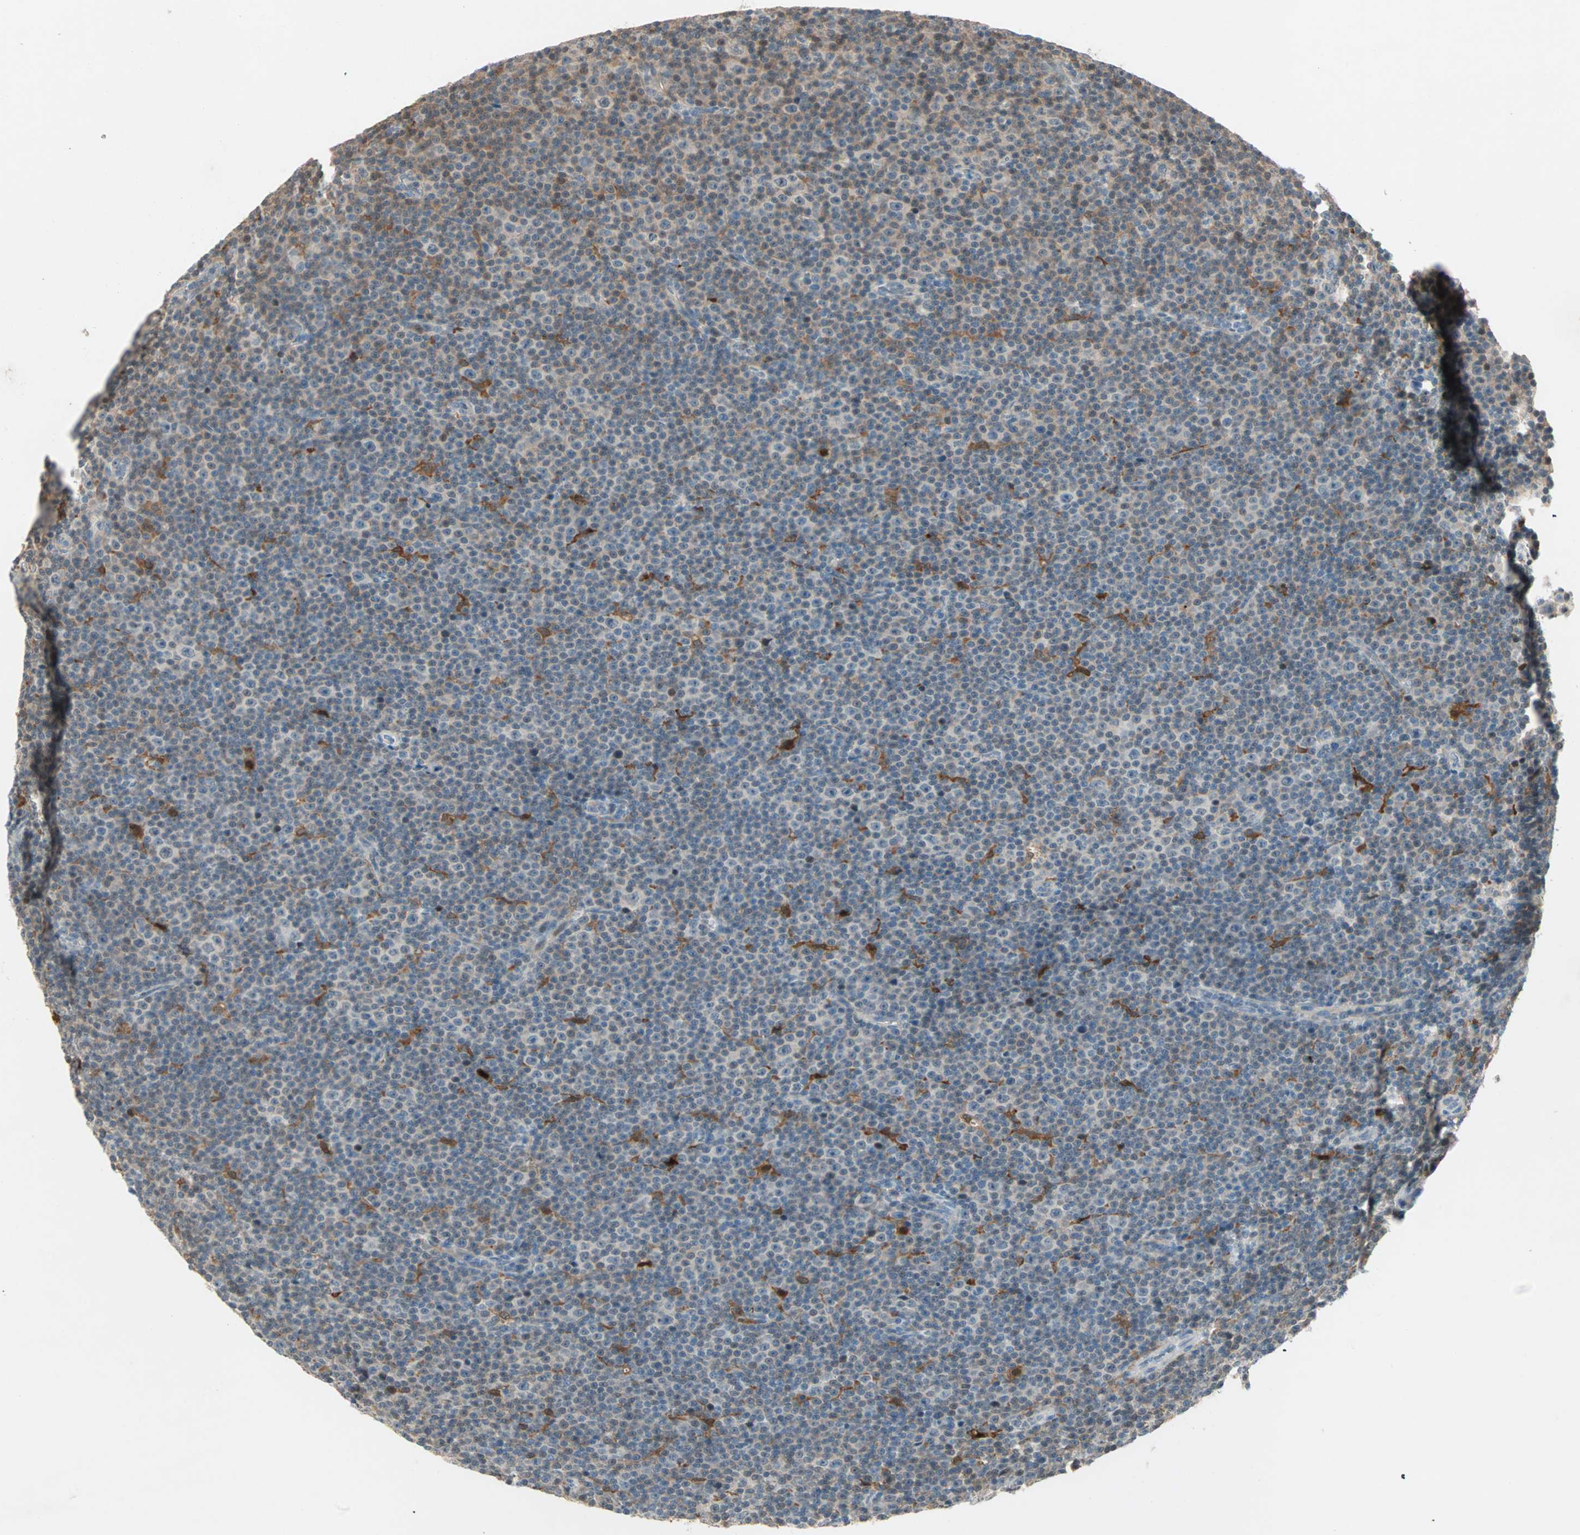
{"staining": {"intensity": "negative", "quantity": "none", "location": "none"}, "tissue": "lymphoma", "cell_type": "Tumor cells", "image_type": "cancer", "snomed": [{"axis": "morphology", "description": "Malignant lymphoma, non-Hodgkin's type, Low grade"}, {"axis": "topography", "description": "Lymph node"}], "caption": "Malignant lymphoma, non-Hodgkin's type (low-grade) stained for a protein using IHC displays no staining tumor cells.", "gene": "RTL6", "patient": {"sex": "female", "age": 67}}